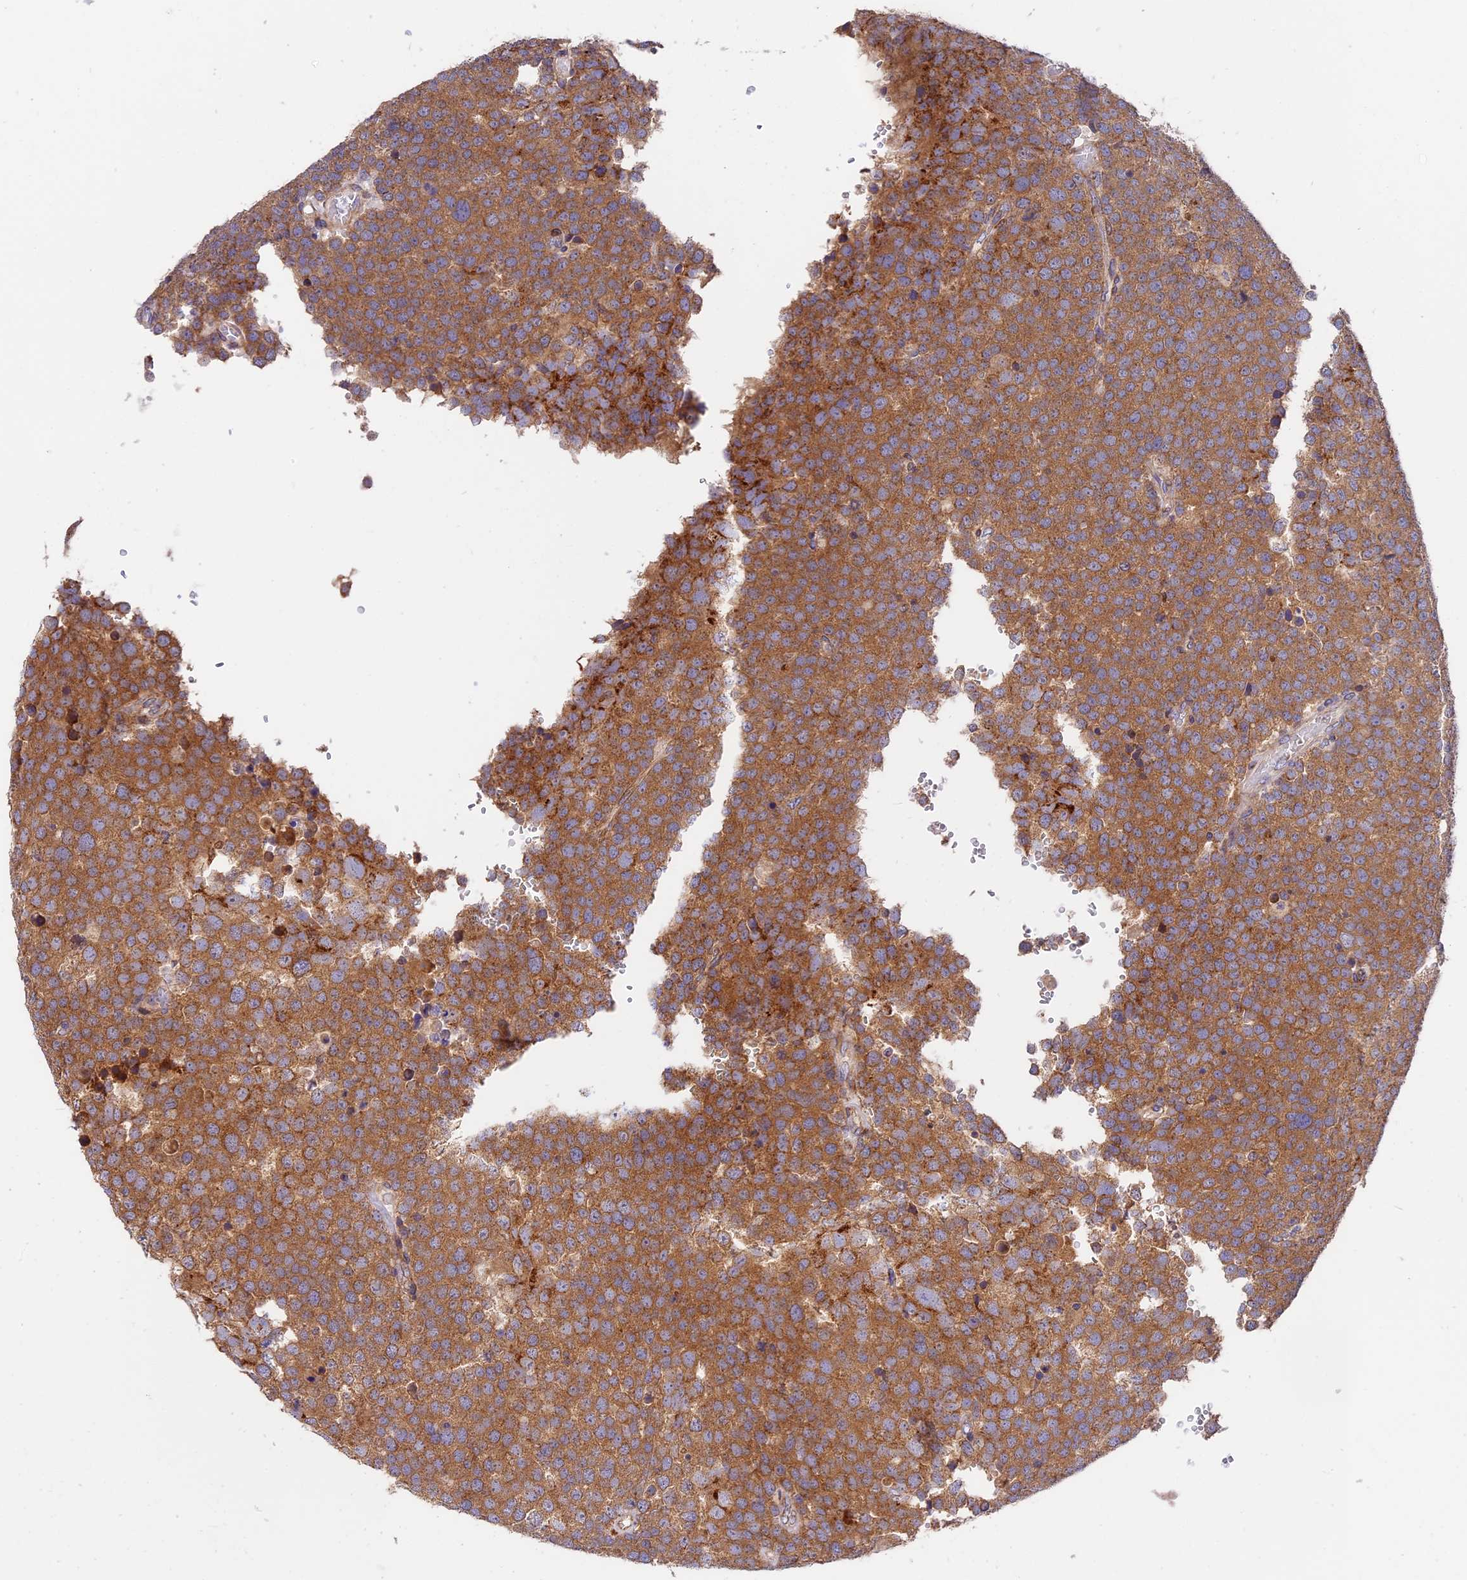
{"staining": {"intensity": "moderate", "quantity": ">75%", "location": "cytoplasmic/membranous"}, "tissue": "testis cancer", "cell_type": "Tumor cells", "image_type": "cancer", "snomed": [{"axis": "morphology", "description": "Seminoma, NOS"}, {"axis": "topography", "description": "Testis"}], "caption": "Human seminoma (testis) stained with a protein marker shows moderate staining in tumor cells.", "gene": "MRAS", "patient": {"sex": "male", "age": 71}}